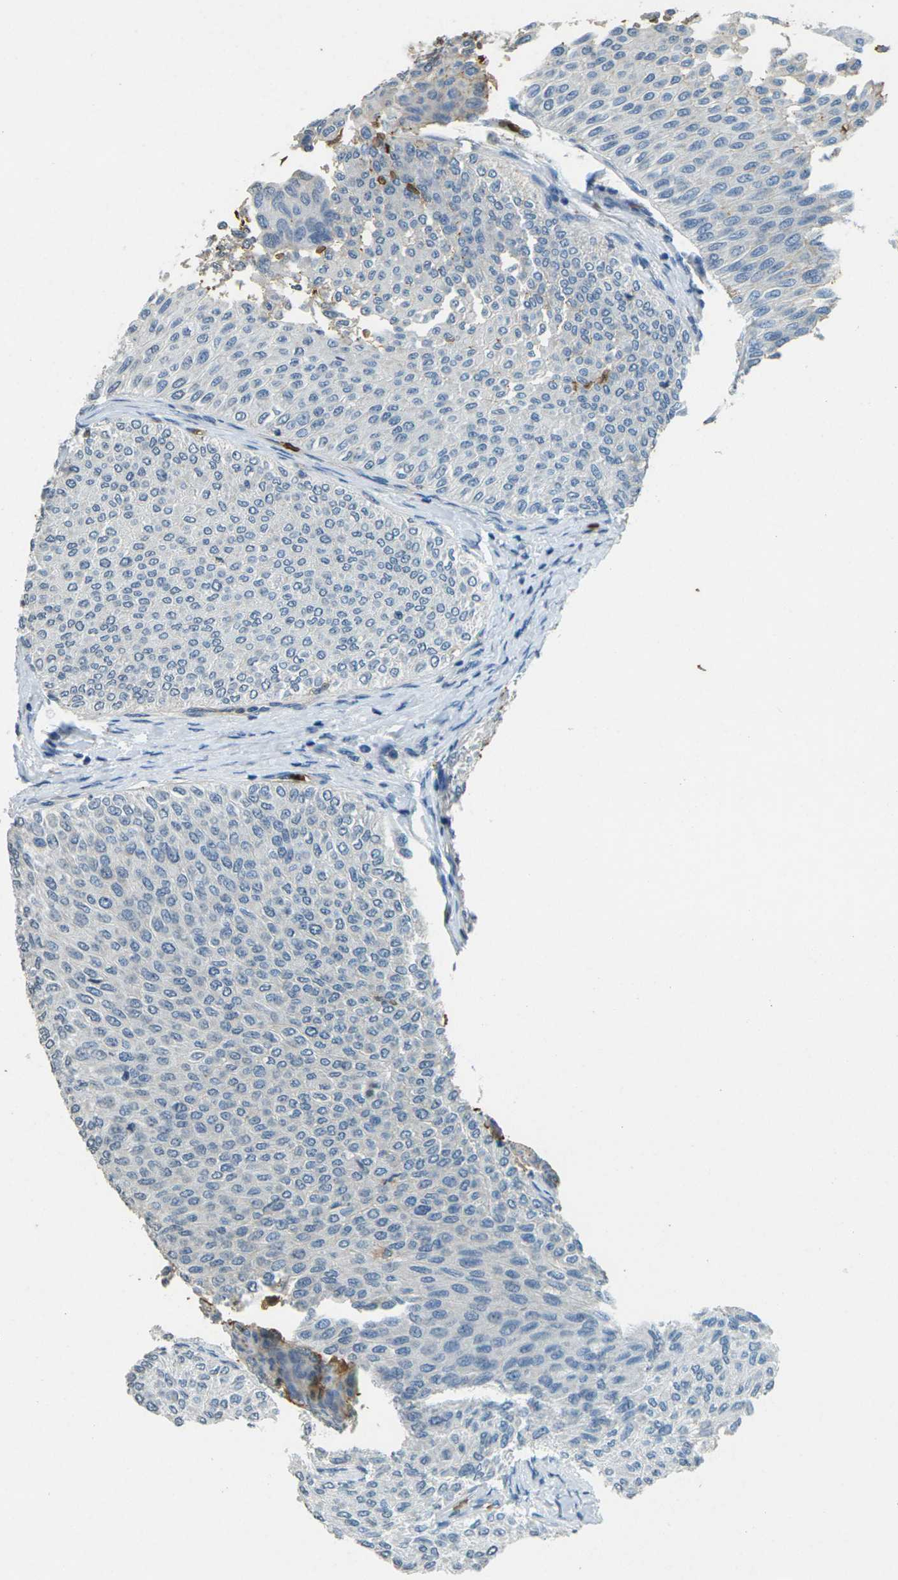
{"staining": {"intensity": "negative", "quantity": "none", "location": "none"}, "tissue": "urothelial cancer", "cell_type": "Tumor cells", "image_type": "cancer", "snomed": [{"axis": "morphology", "description": "Urothelial carcinoma, Low grade"}, {"axis": "topography", "description": "Urinary bladder"}], "caption": "The IHC image has no significant positivity in tumor cells of urothelial cancer tissue.", "gene": "HBB", "patient": {"sex": "male", "age": 78}}